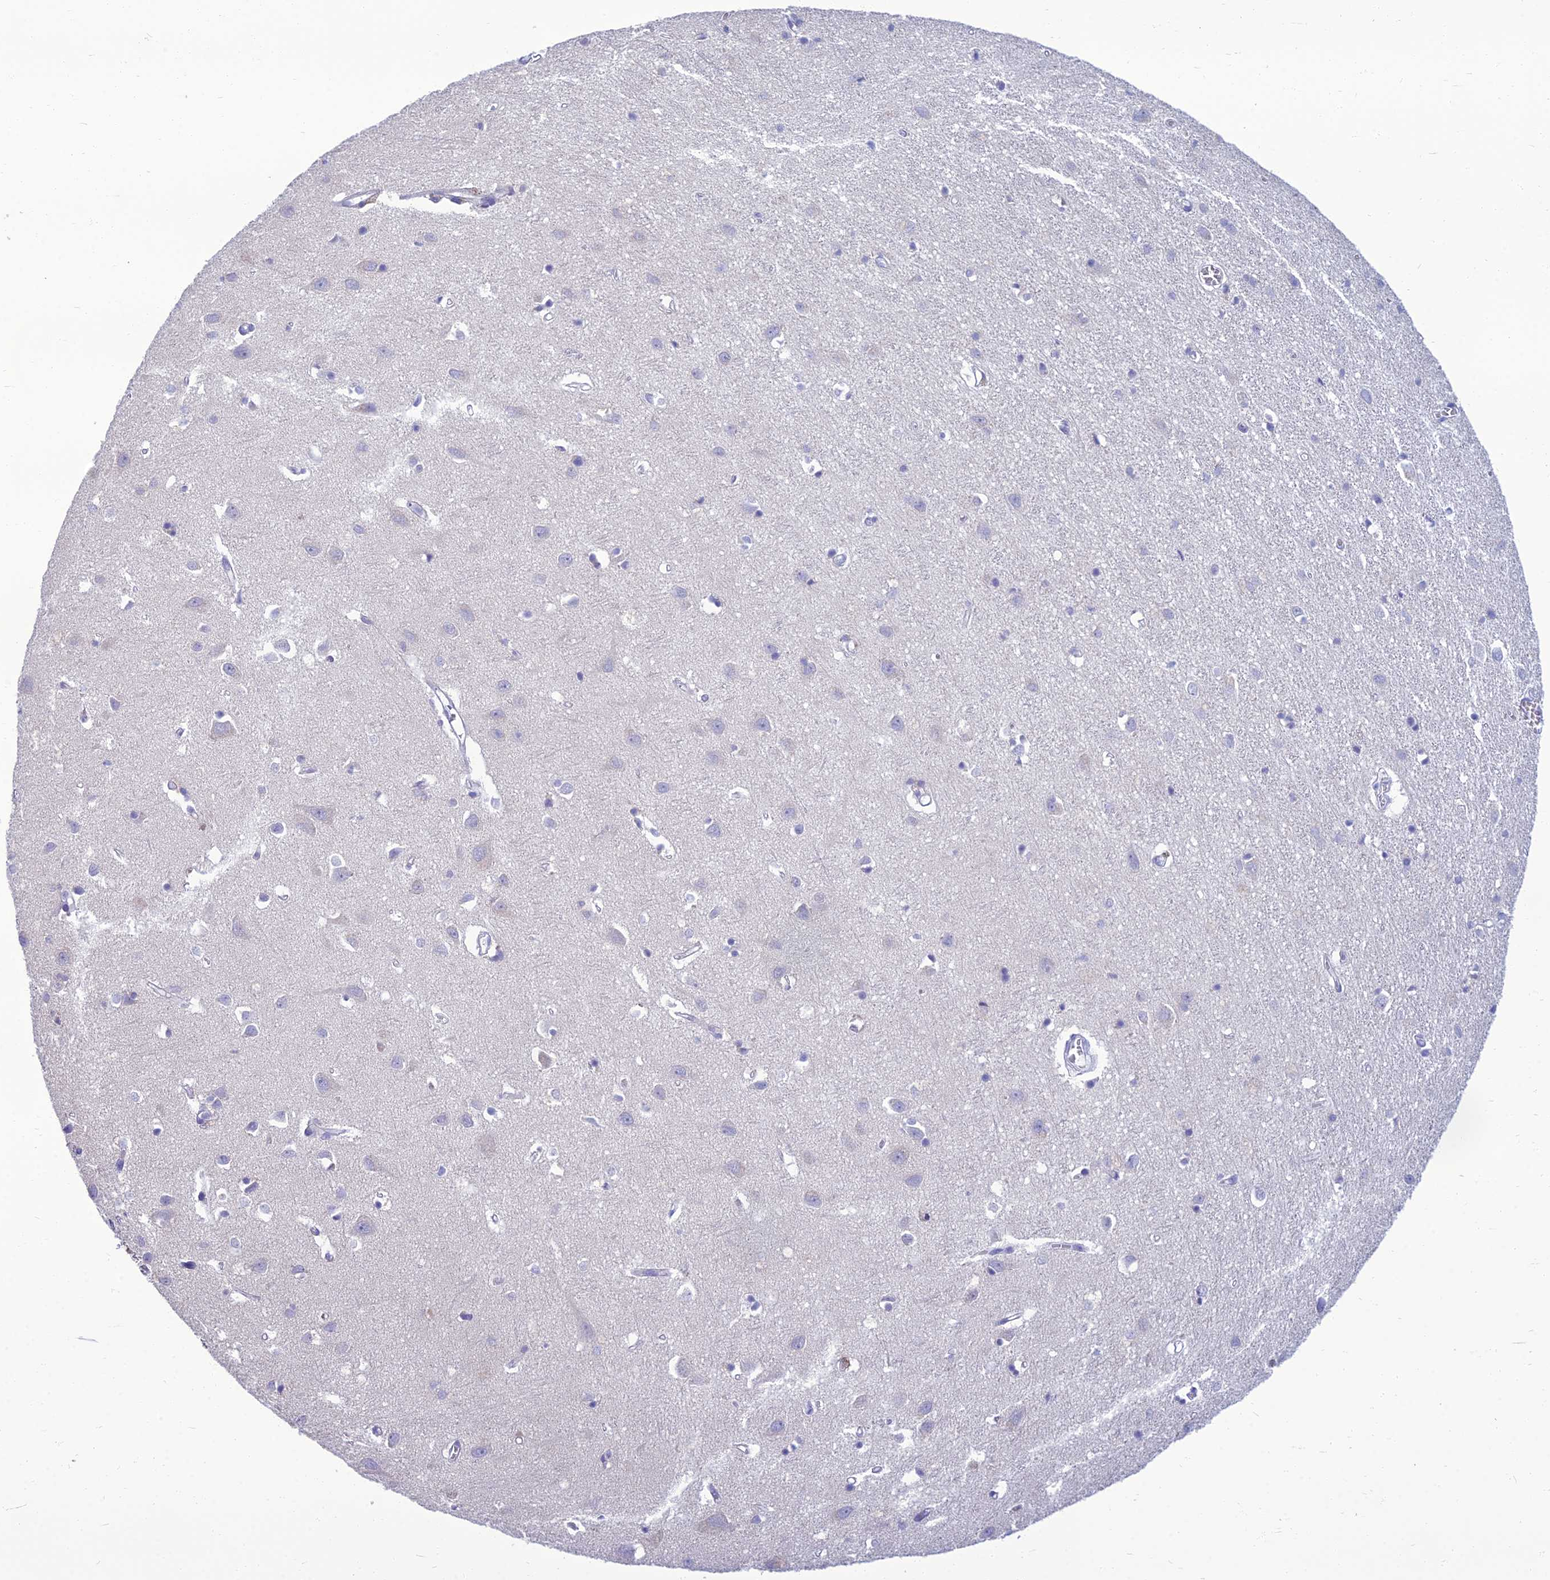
{"staining": {"intensity": "negative", "quantity": "none", "location": "none"}, "tissue": "cerebral cortex", "cell_type": "Endothelial cells", "image_type": "normal", "snomed": [{"axis": "morphology", "description": "Normal tissue, NOS"}, {"axis": "topography", "description": "Cerebral cortex"}], "caption": "Immunohistochemistry photomicrograph of benign cerebral cortex: human cerebral cortex stained with DAB (3,3'-diaminobenzidine) reveals no significant protein positivity in endothelial cells.", "gene": "SPTLC3", "patient": {"sex": "female", "age": 64}}